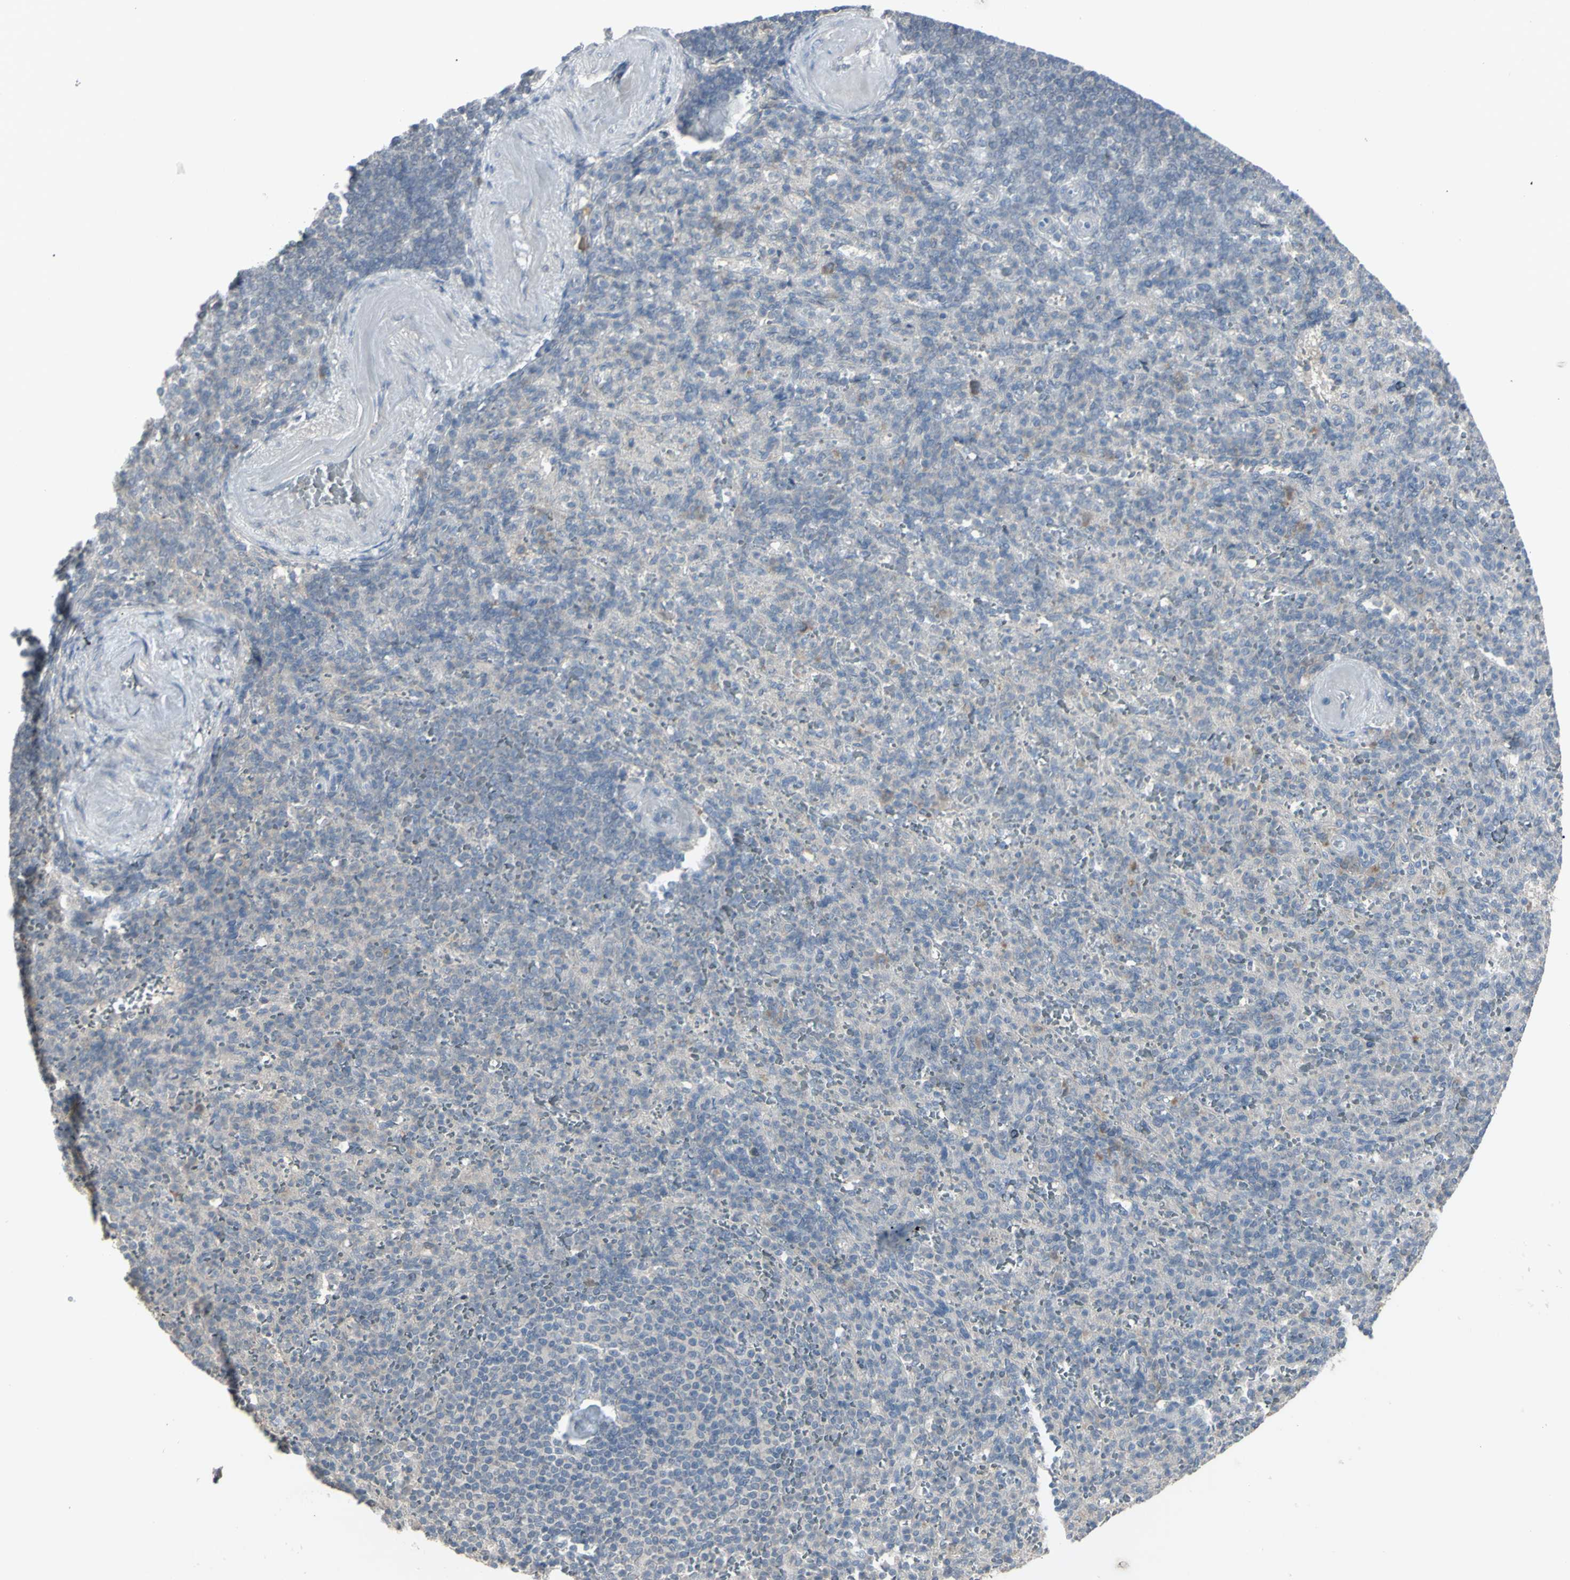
{"staining": {"intensity": "weak", "quantity": "<25%", "location": "cytoplasmic/membranous"}, "tissue": "spleen", "cell_type": "Cells in red pulp", "image_type": "normal", "snomed": [{"axis": "morphology", "description": "Normal tissue, NOS"}, {"axis": "topography", "description": "Spleen"}], "caption": "A micrograph of spleen stained for a protein displays no brown staining in cells in red pulp.", "gene": "PIAS4", "patient": {"sex": "female", "age": 74}}